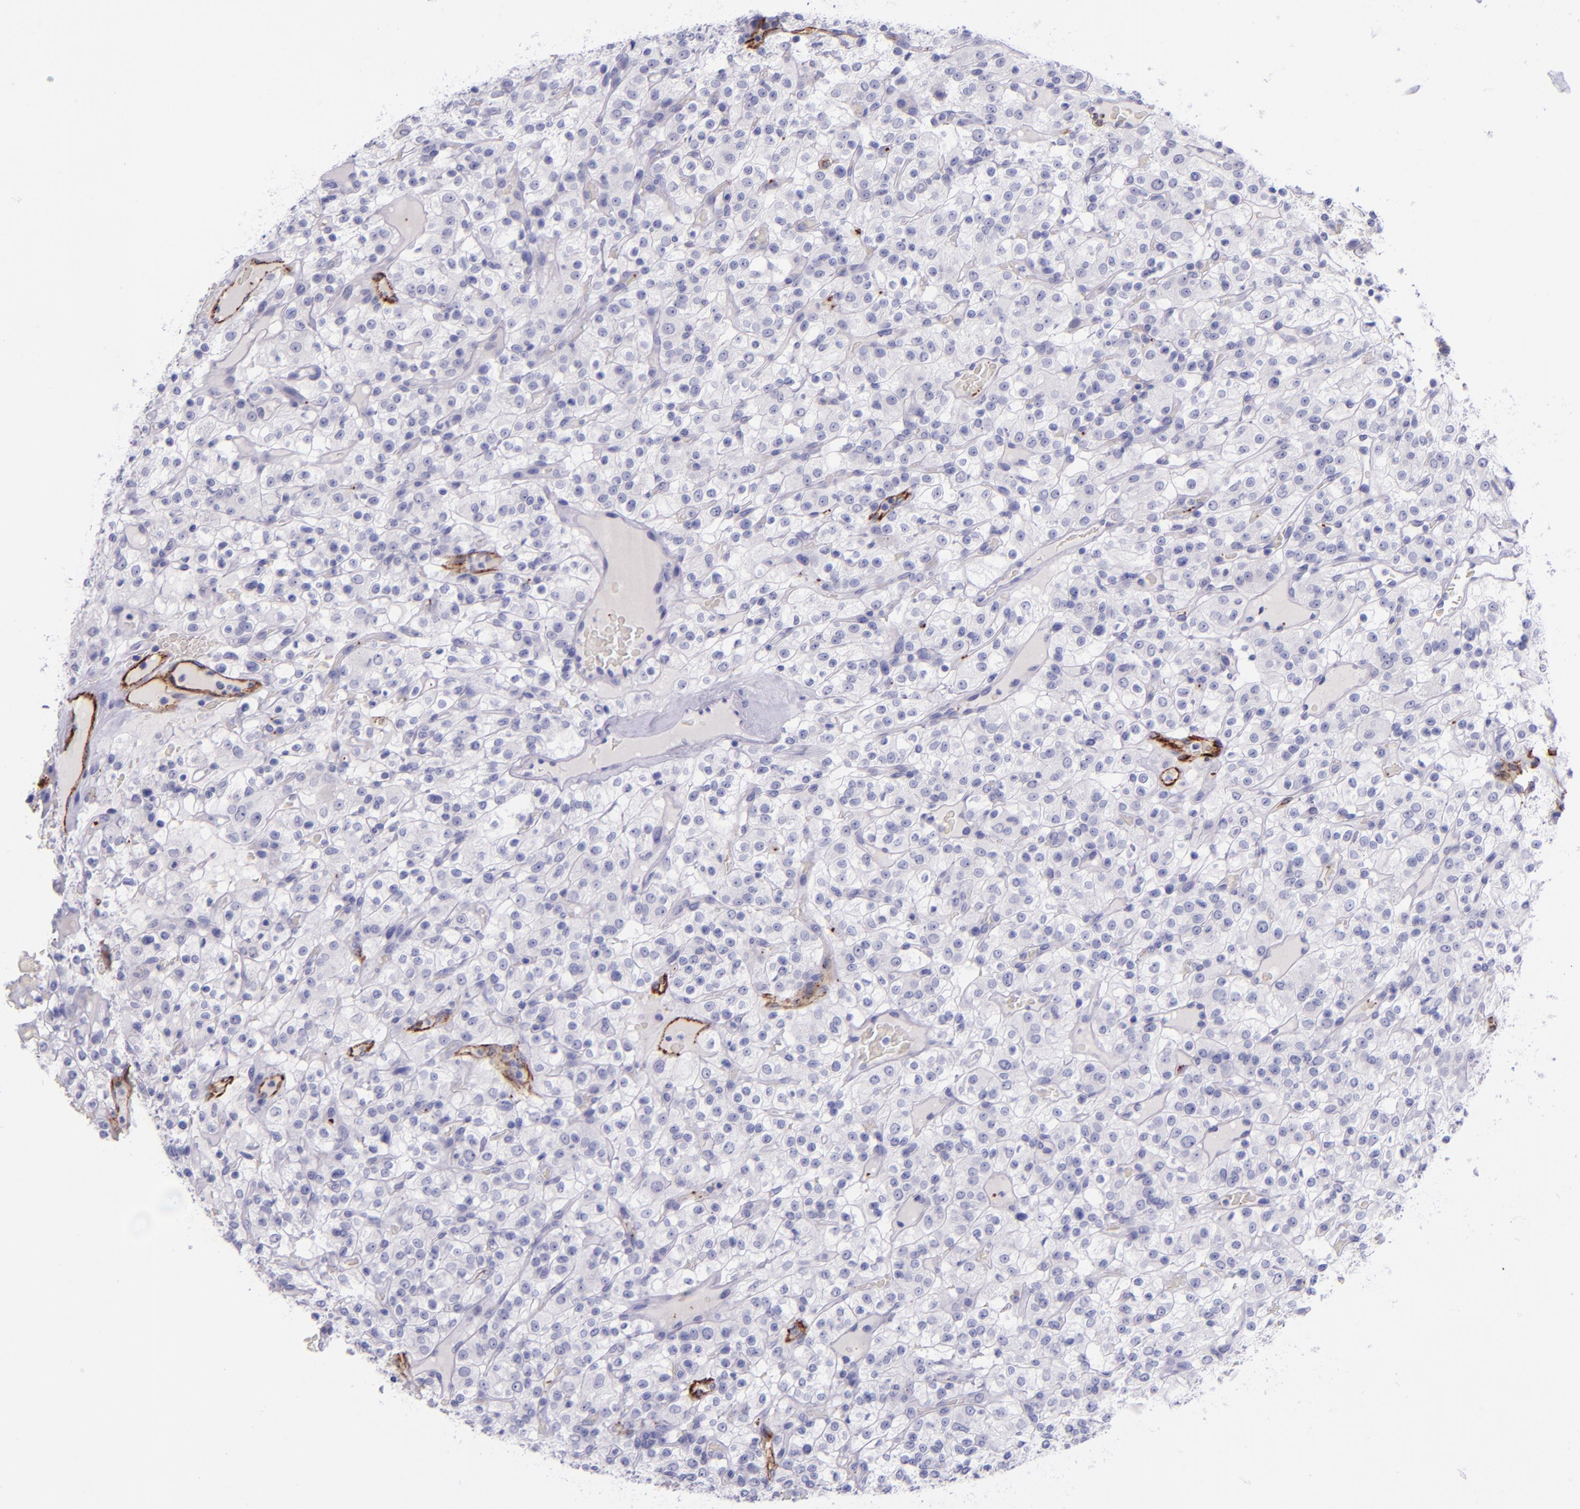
{"staining": {"intensity": "negative", "quantity": "none", "location": "none"}, "tissue": "renal cancer", "cell_type": "Tumor cells", "image_type": "cancer", "snomed": [{"axis": "morphology", "description": "Normal tissue, NOS"}, {"axis": "morphology", "description": "Adenocarcinoma, NOS"}, {"axis": "topography", "description": "Kidney"}], "caption": "An IHC micrograph of renal adenocarcinoma is shown. There is no staining in tumor cells of renal adenocarcinoma.", "gene": "SELE", "patient": {"sex": "female", "age": 72}}